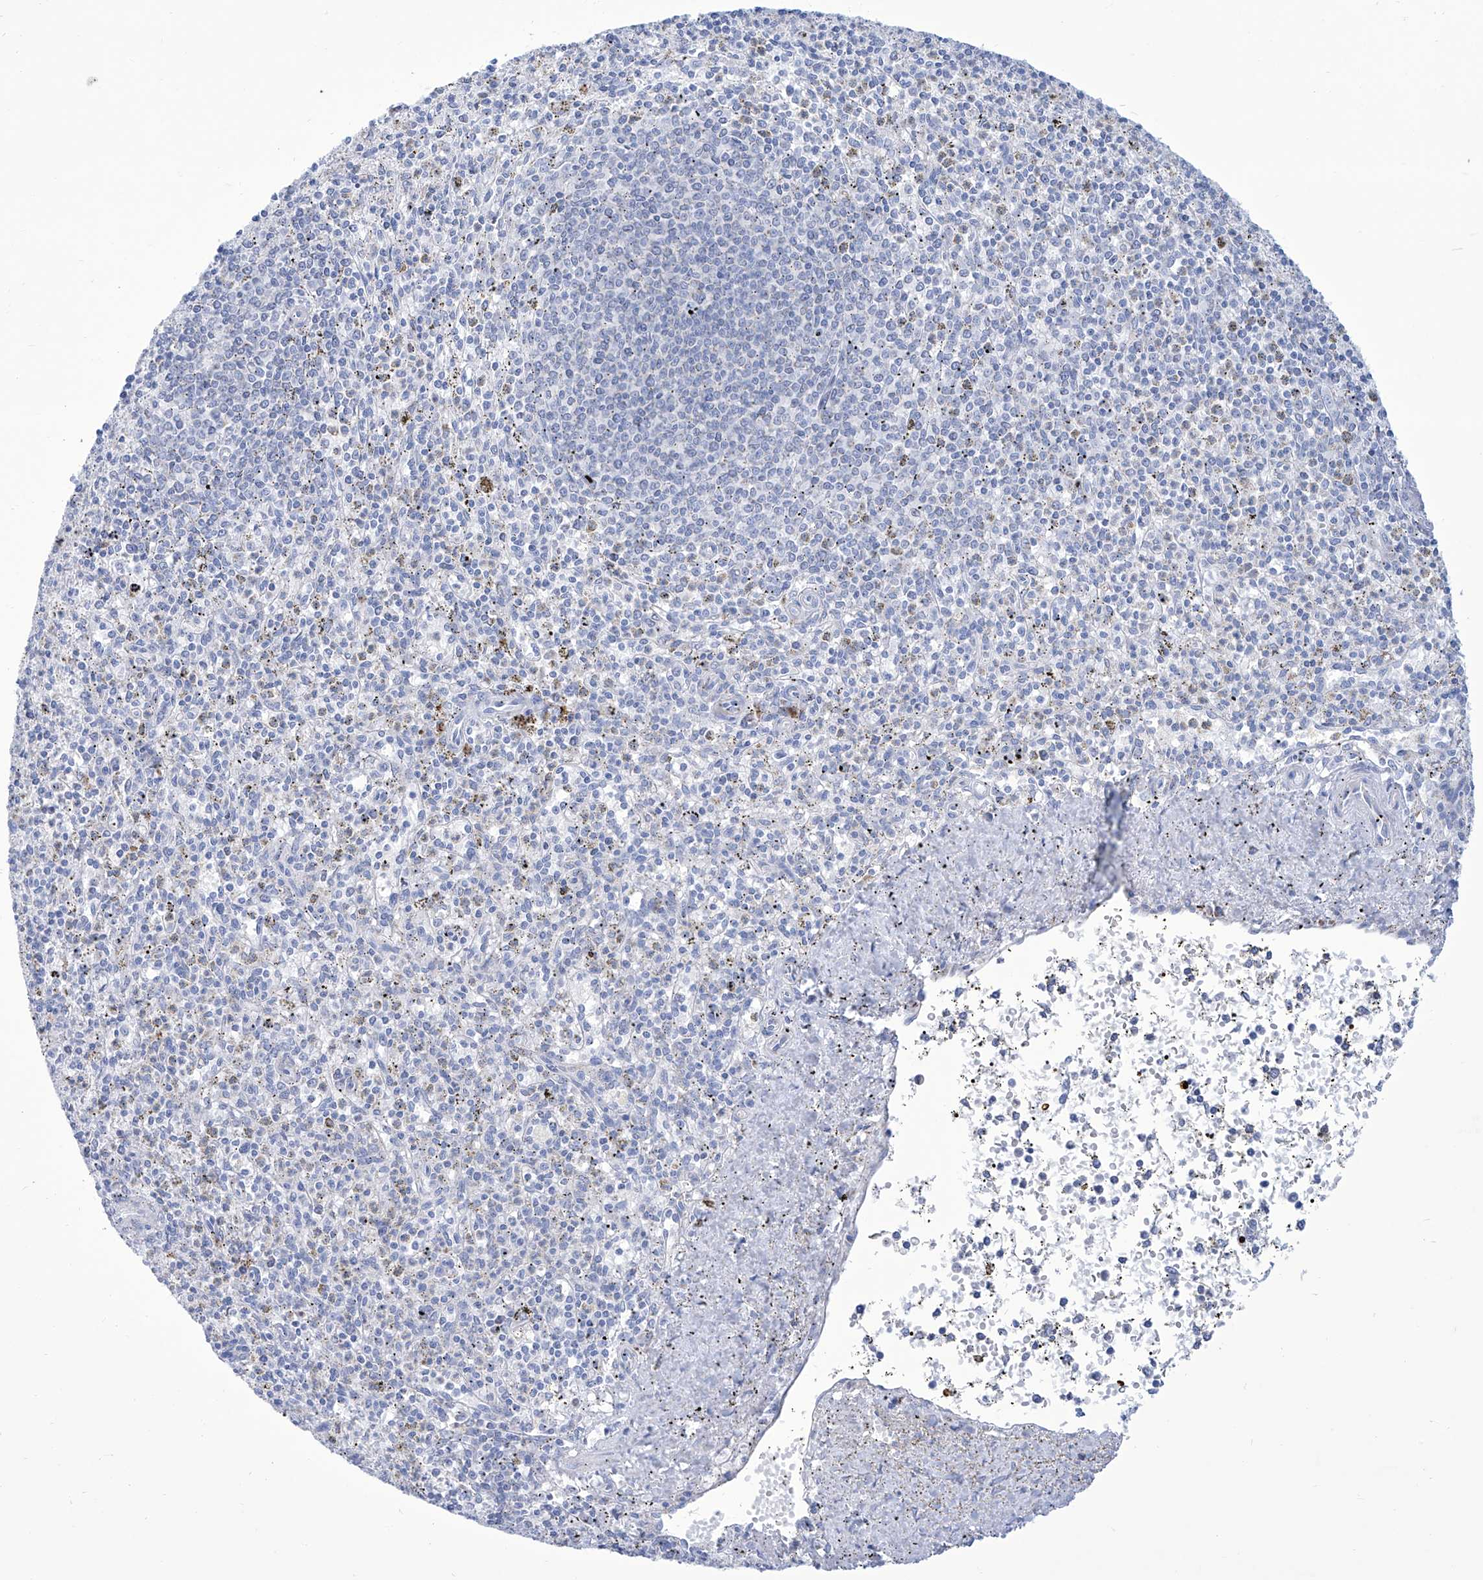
{"staining": {"intensity": "negative", "quantity": "none", "location": "none"}, "tissue": "spleen", "cell_type": "Cells in red pulp", "image_type": "normal", "snomed": [{"axis": "morphology", "description": "Normal tissue, NOS"}, {"axis": "topography", "description": "Spleen"}], "caption": "IHC of benign spleen shows no staining in cells in red pulp.", "gene": "ALDH6A1", "patient": {"sex": "male", "age": 72}}